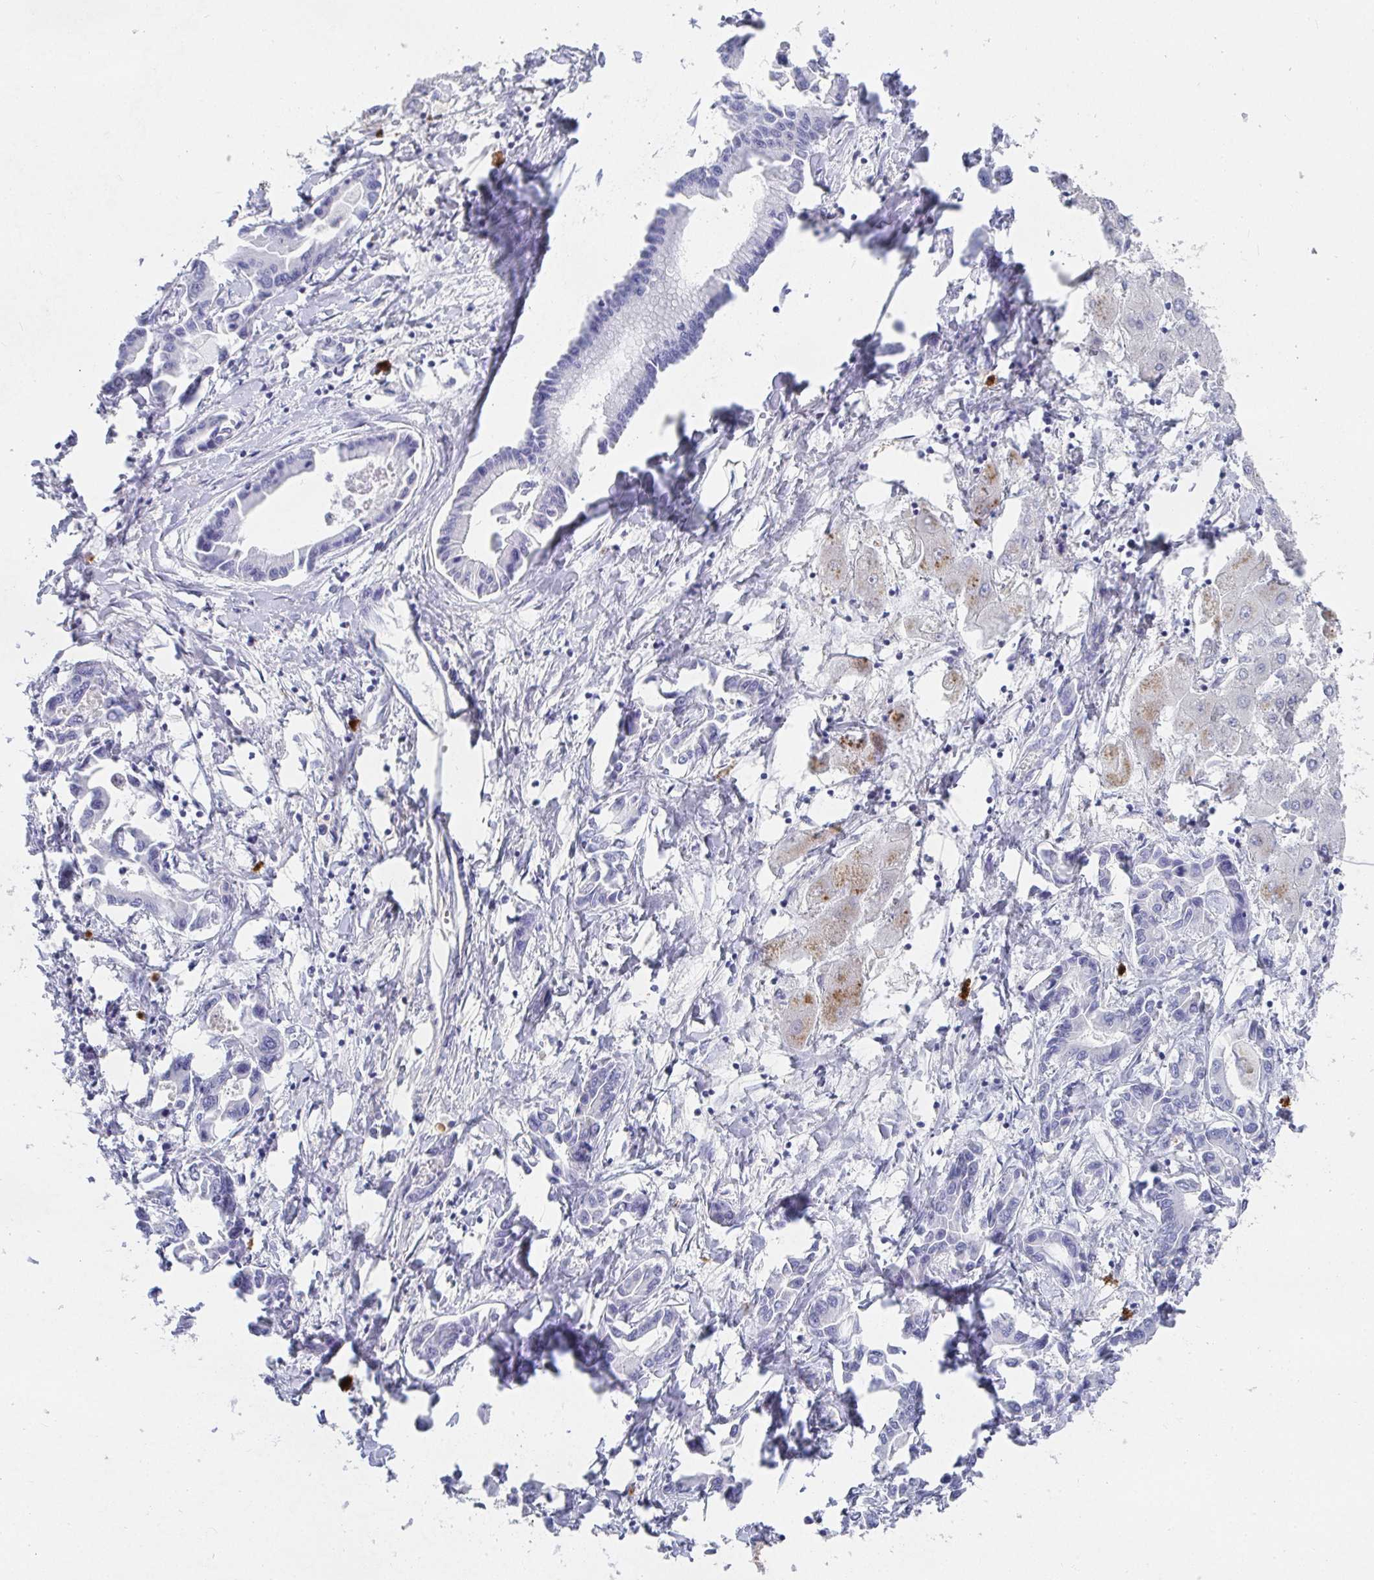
{"staining": {"intensity": "negative", "quantity": "none", "location": "none"}, "tissue": "liver cancer", "cell_type": "Tumor cells", "image_type": "cancer", "snomed": [{"axis": "morphology", "description": "Cholangiocarcinoma"}, {"axis": "topography", "description": "Liver"}], "caption": "Tumor cells show no significant expression in liver cancer.", "gene": "GRIA1", "patient": {"sex": "male", "age": 66}}